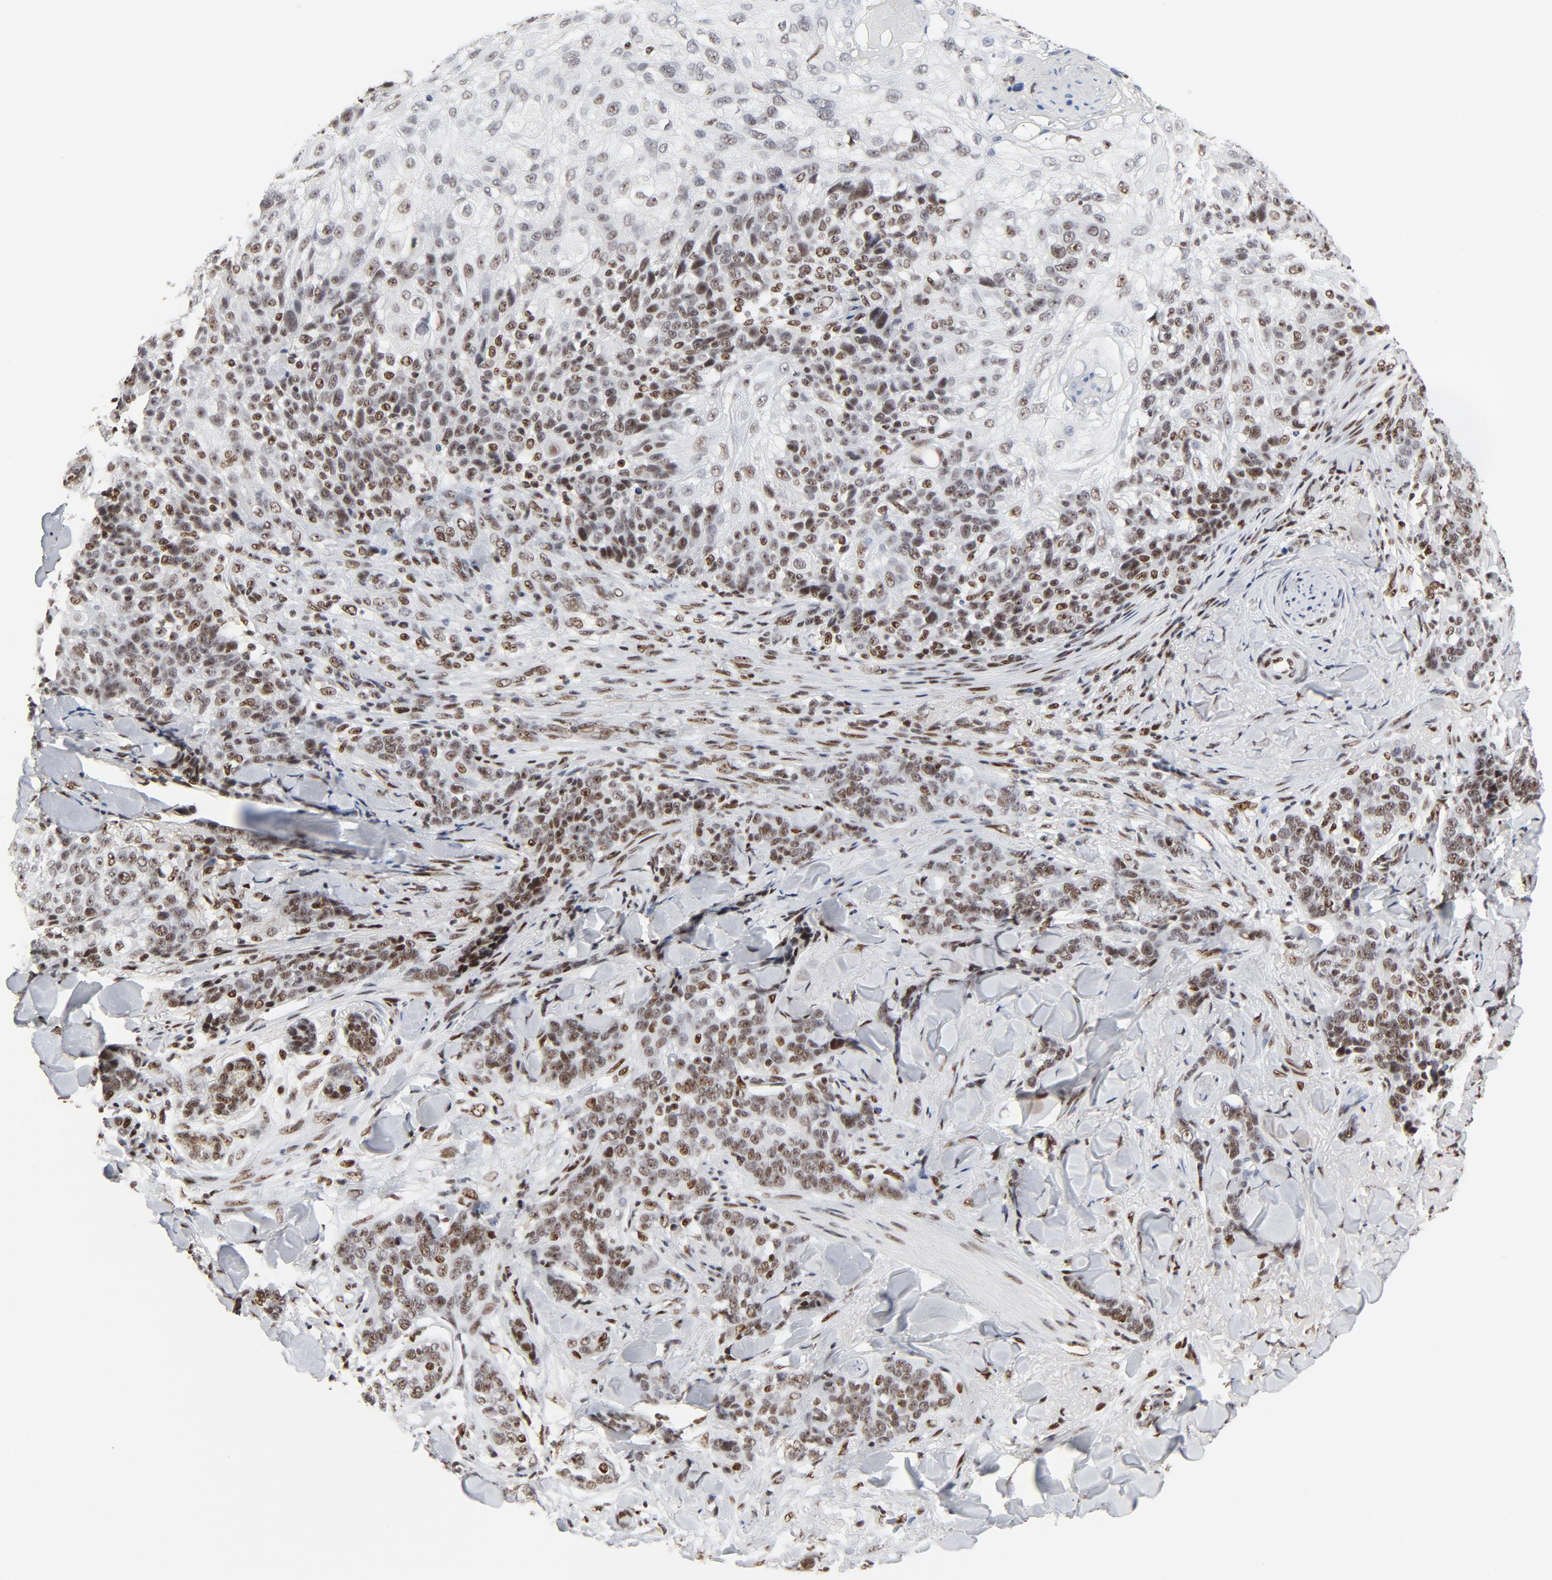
{"staining": {"intensity": "moderate", "quantity": ">75%", "location": "nuclear"}, "tissue": "skin cancer", "cell_type": "Tumor cells", "image_type": "cancer", "snomed": [{"axis": "morphology", "description": "Normal tissue, NOS"}, {"axis": "morphology", "description": "Squamous cell carcinoma, NOS"}, {"axis": "topography", "description": "Skin"}], "caption": "There is medium levels of moderate nuclear staining in tumor cells of skin cancer (squamous cell carcinoma), as demonstrated by immunohistochemical staining (brown color).", "gene": "GTF2H1", "patient": {"sex": "female", "age": 83}}